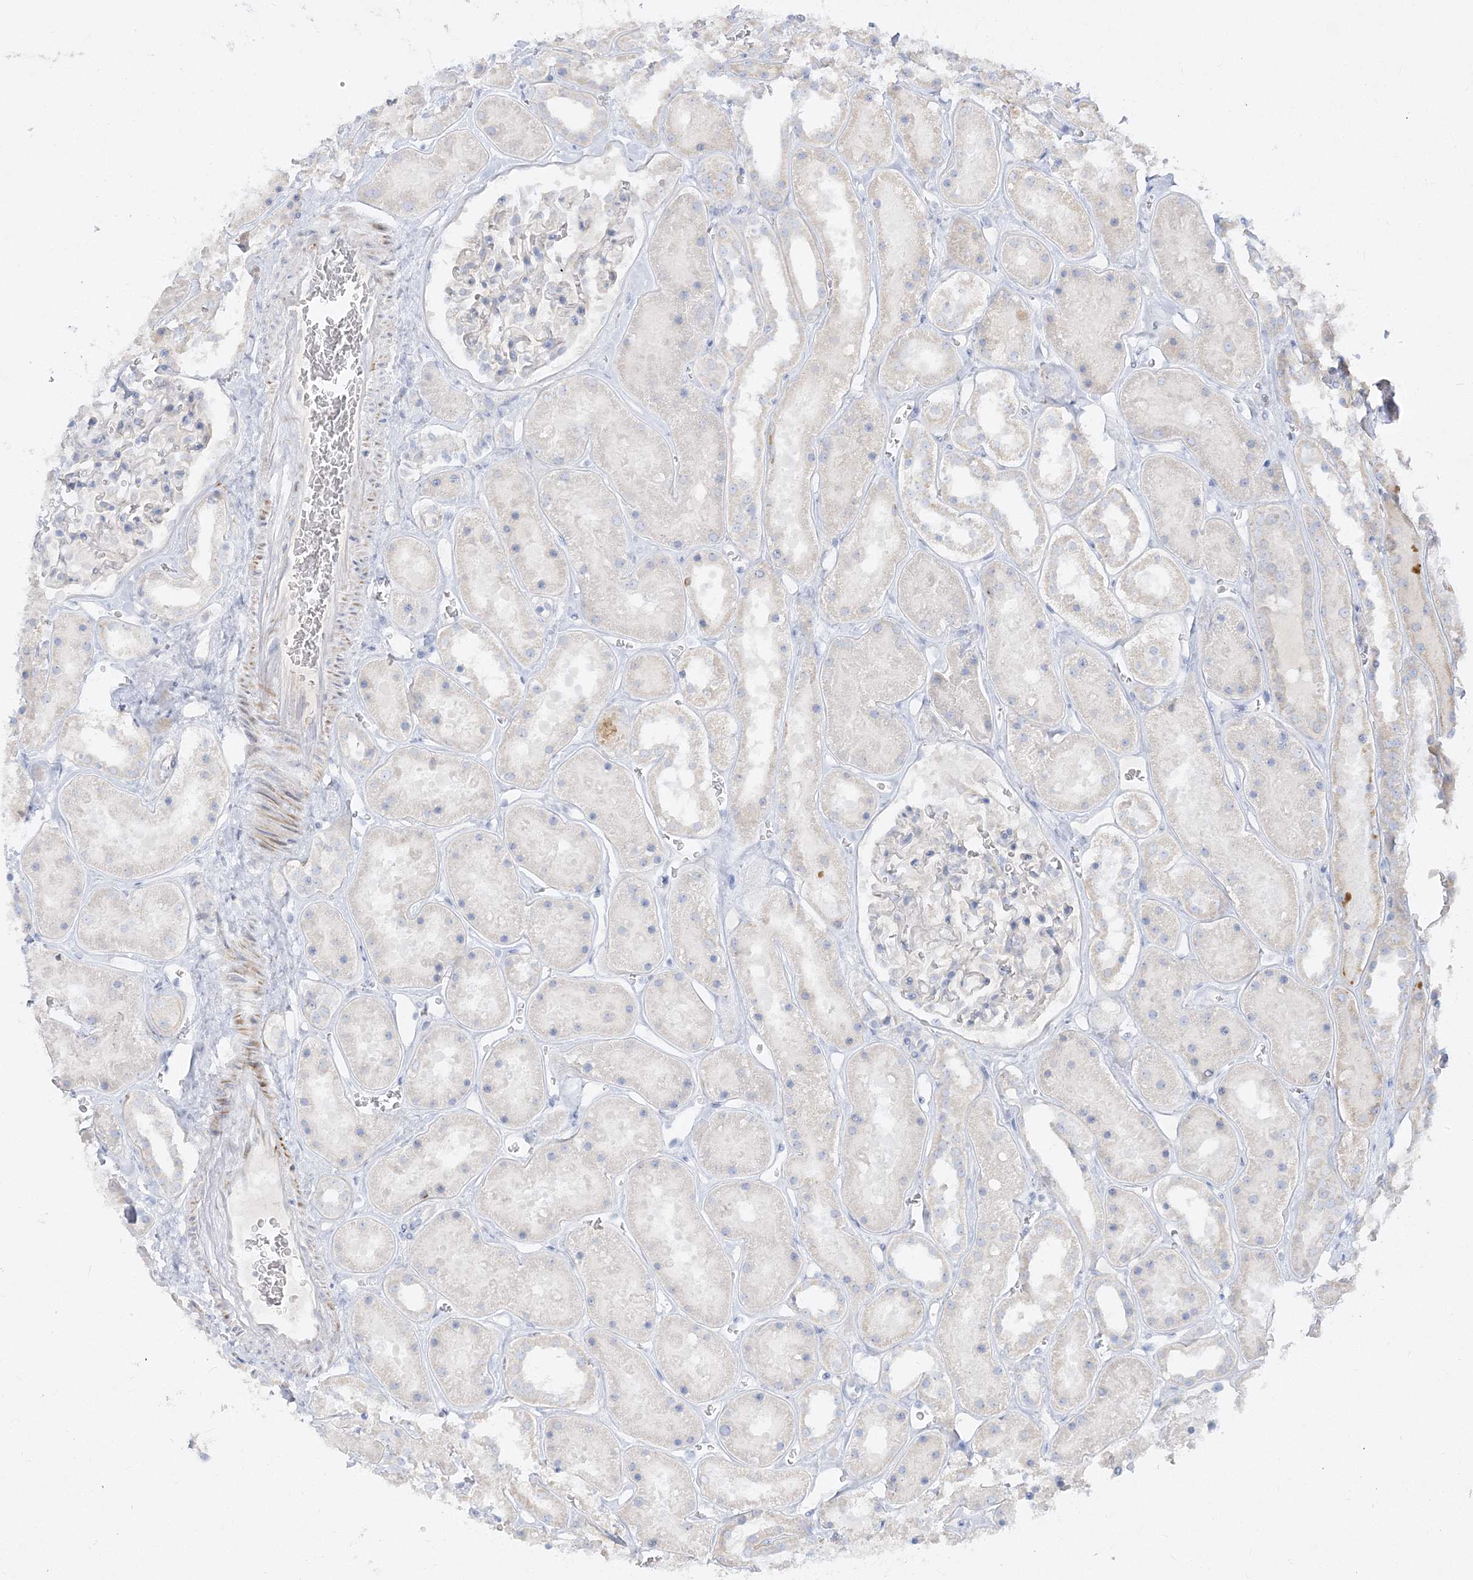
{"staining": {"intensity": "negative", "quantity": "none", "location": "none"}, "tissue": "kidney", "cell_type": "Cells in glomeruli", "image_type": "normal", "snomed": [{"axis": "morphology", "description": "Normal tissue, NOS"}, {"axis": "topography", "description": "Kidney"}], "caption": "DAB immunohistochemical staining of normal kidney reveals no significant staining in cells in glomeruli.", "gene": "GPAT2", "patient": {"sex": "female", "age": 41}}